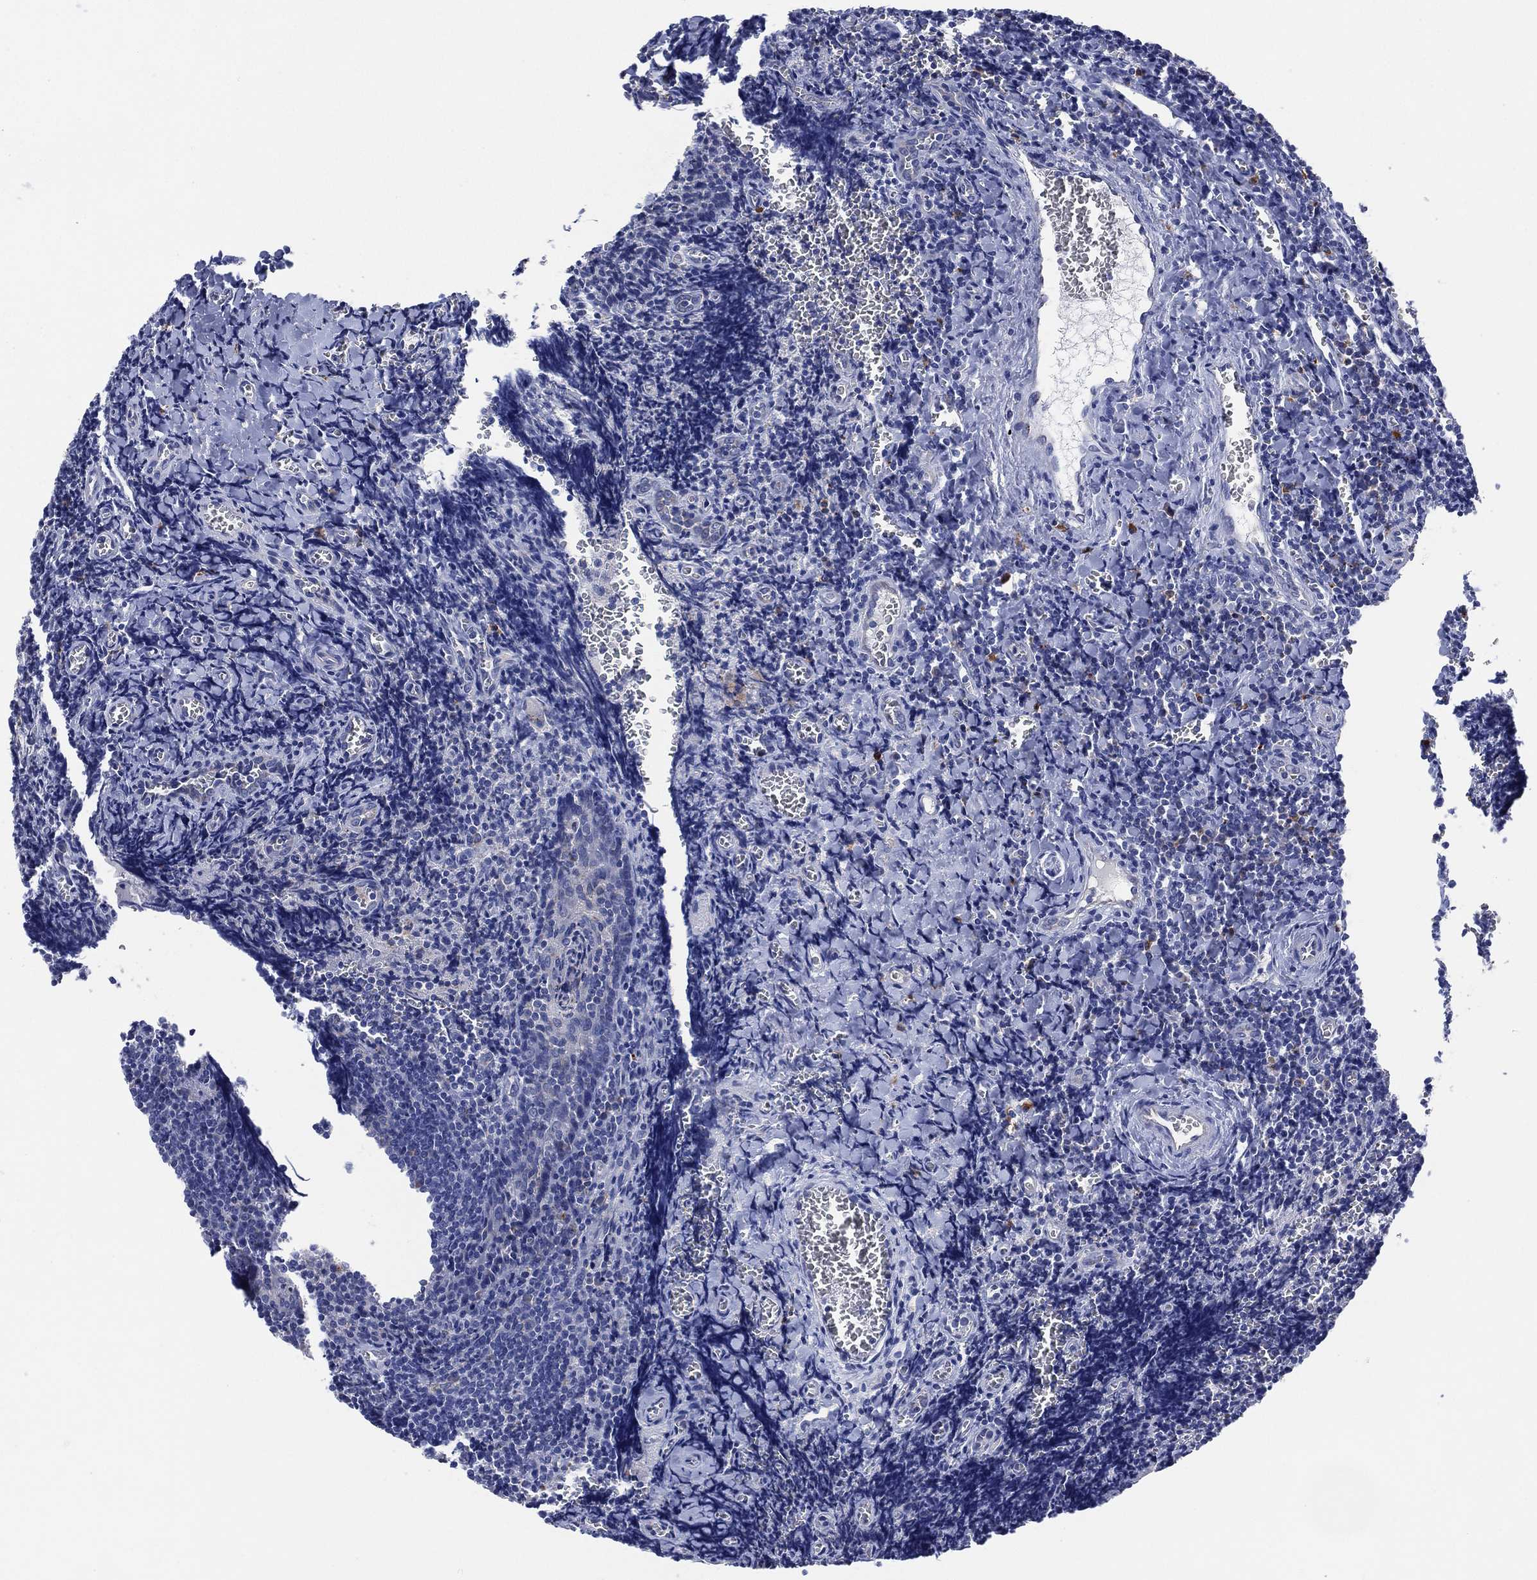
{"staining": {"intensity": "negative", "quantity": "none", "location": "none"}, "tissue": "tonsil", "cell_type": "Germinal center cells", "image_type": "normal", "snomed": [{"axis": "morphology", "description": "Normal tissue, NOS"}, {"axis": "morphology", "description": "Inflammation, NOS"}, {"axis": "topography", "description": "Tonsil"}], "caption": "DAB immunohistochemical staining of normal human tonsil reveals no significant staining in germinal center cells.", "gene": "GALNS", "patient": {"sex": "female", "age": 31}}